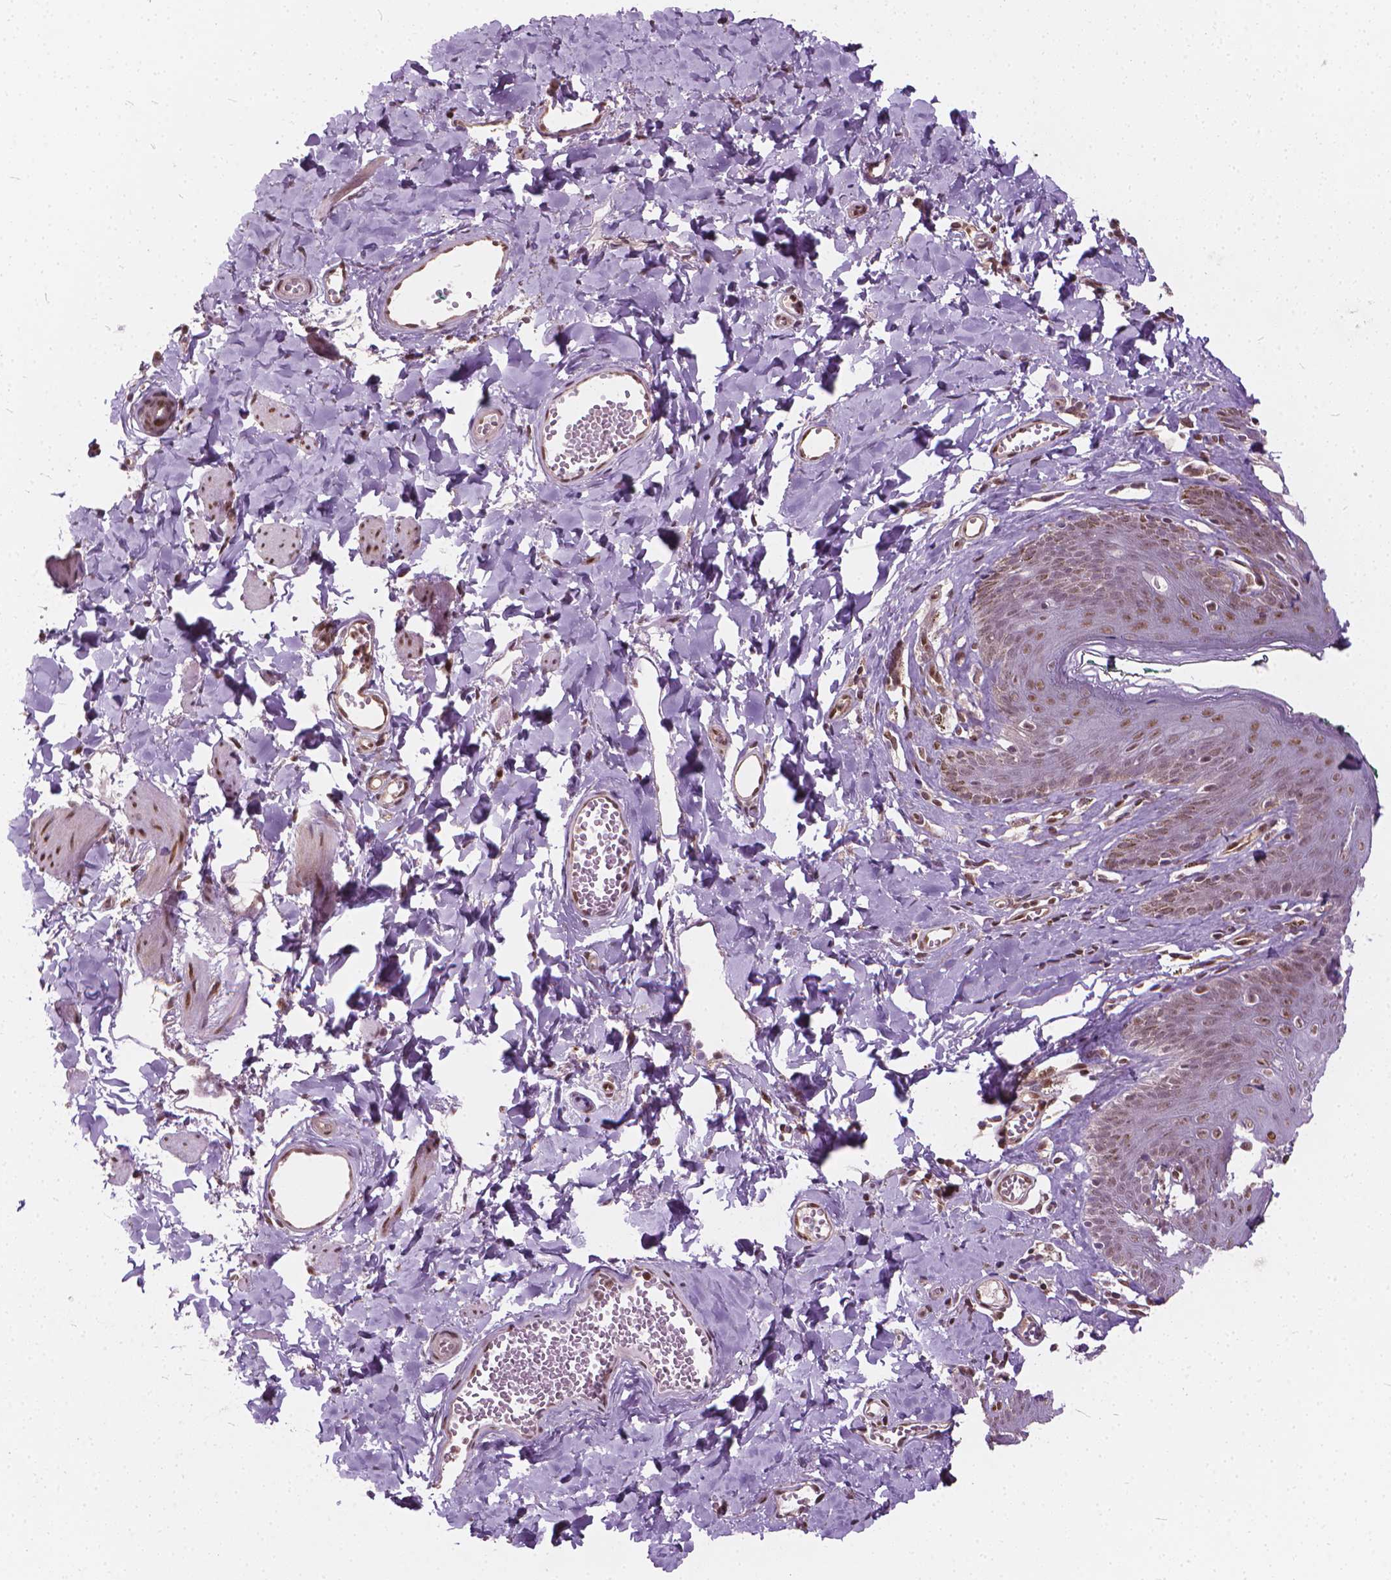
{"staining": {"intensity": "moderate", "quantity": ">75%", "location": "nuclear"}, "tissue": "skin", "cell_type": "Epidermal cells", "image_type": "normal", "snomed": [{"axis": "morphology", "description": "Normal tissue, NOS"}, {"axis": "topography", "description": "Vulva"}, {"axis": "topography", "description": "Peripheral nerve tissue"}], "caption": "Unremarkable skin exhibits moderate nuclear expression in approximately >75% of epidermal cells, visualized by immunohistochemistry.", "gene": "STAT5B", "patient": {"sex": "female", "age": 66}}